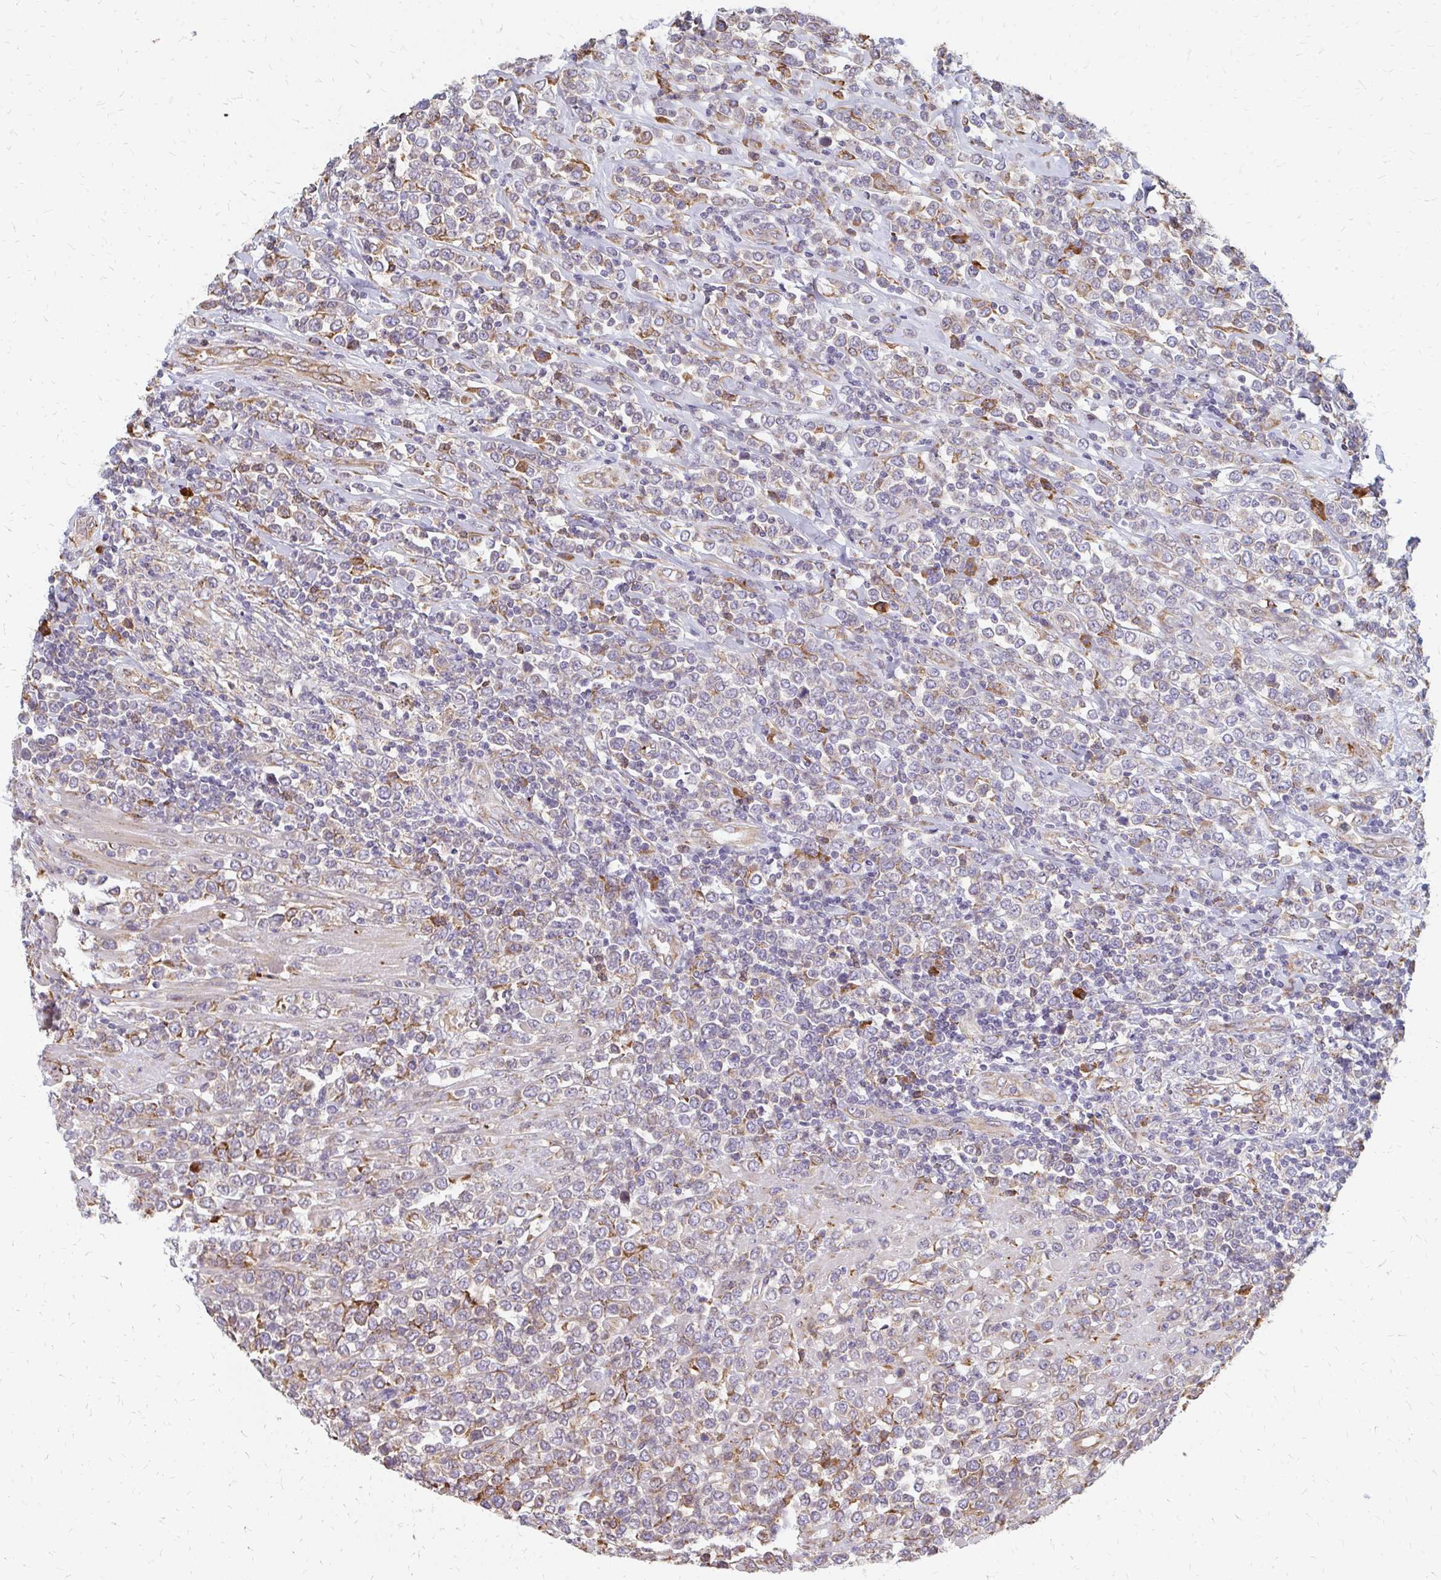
{"staining": {"intensity": "negative", "quantity": "none", "location": "none"}, "tissue": "lymphoma", "cell_type": "Tumor cells", "image_type": "cancer", "snomed": [{"axis": "morphology", "description": "Malignant lymphoma, non-Hodgkin's type, High grade"}, {"axis": "topography", "description": "Soft tissue"}], "caption": "The histopathology image exhibits no staining of tumor cells in lymphoma. The staining is performed using DAB brown chromogen with nuclei counter-stained in using hematoxylin.", "gene": "PPP1R13L", "patient": {"sex": "female", "age": 56}}